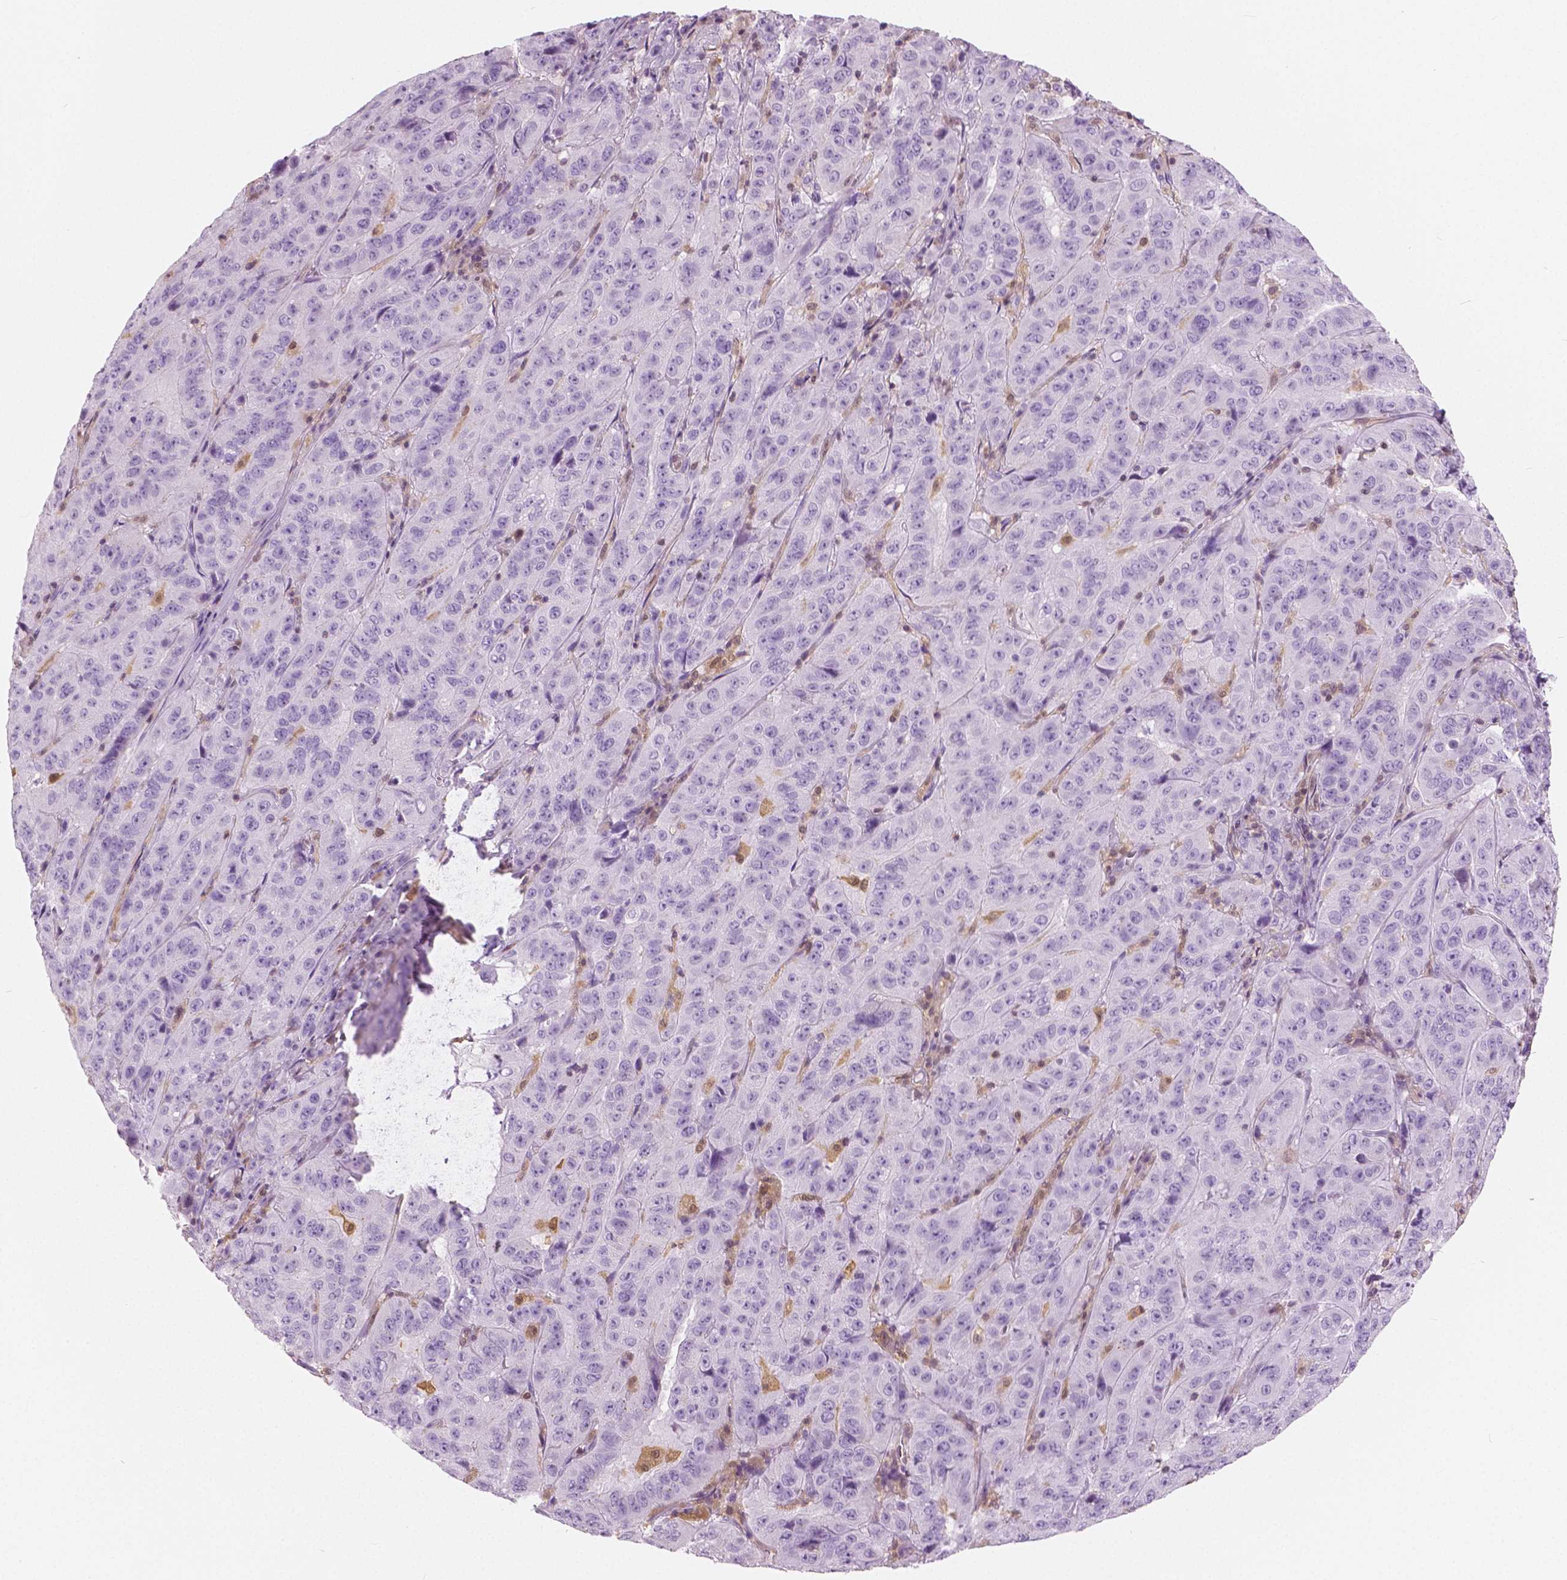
{"staining": {"intensity": "negative", "quantity": "none", "location": "none"}, "tissue": "pancreatic cancer", "cell_type": "Tumor cells", "image_type": "cancer", "snomed": [{"axis": "morphology", "description": "Adenocarcinoma, NOS"}, {"axis": "topography", "description": "Pancreas"}], "caption": "An immunohistochemistry image of adenocarcinoma (pancreatic) is shown. There is no staining in tumor cells of adenocarcinoma (pancreatic).", "gene": "GALM", "patient": {"sex": "male", "age": 63}}